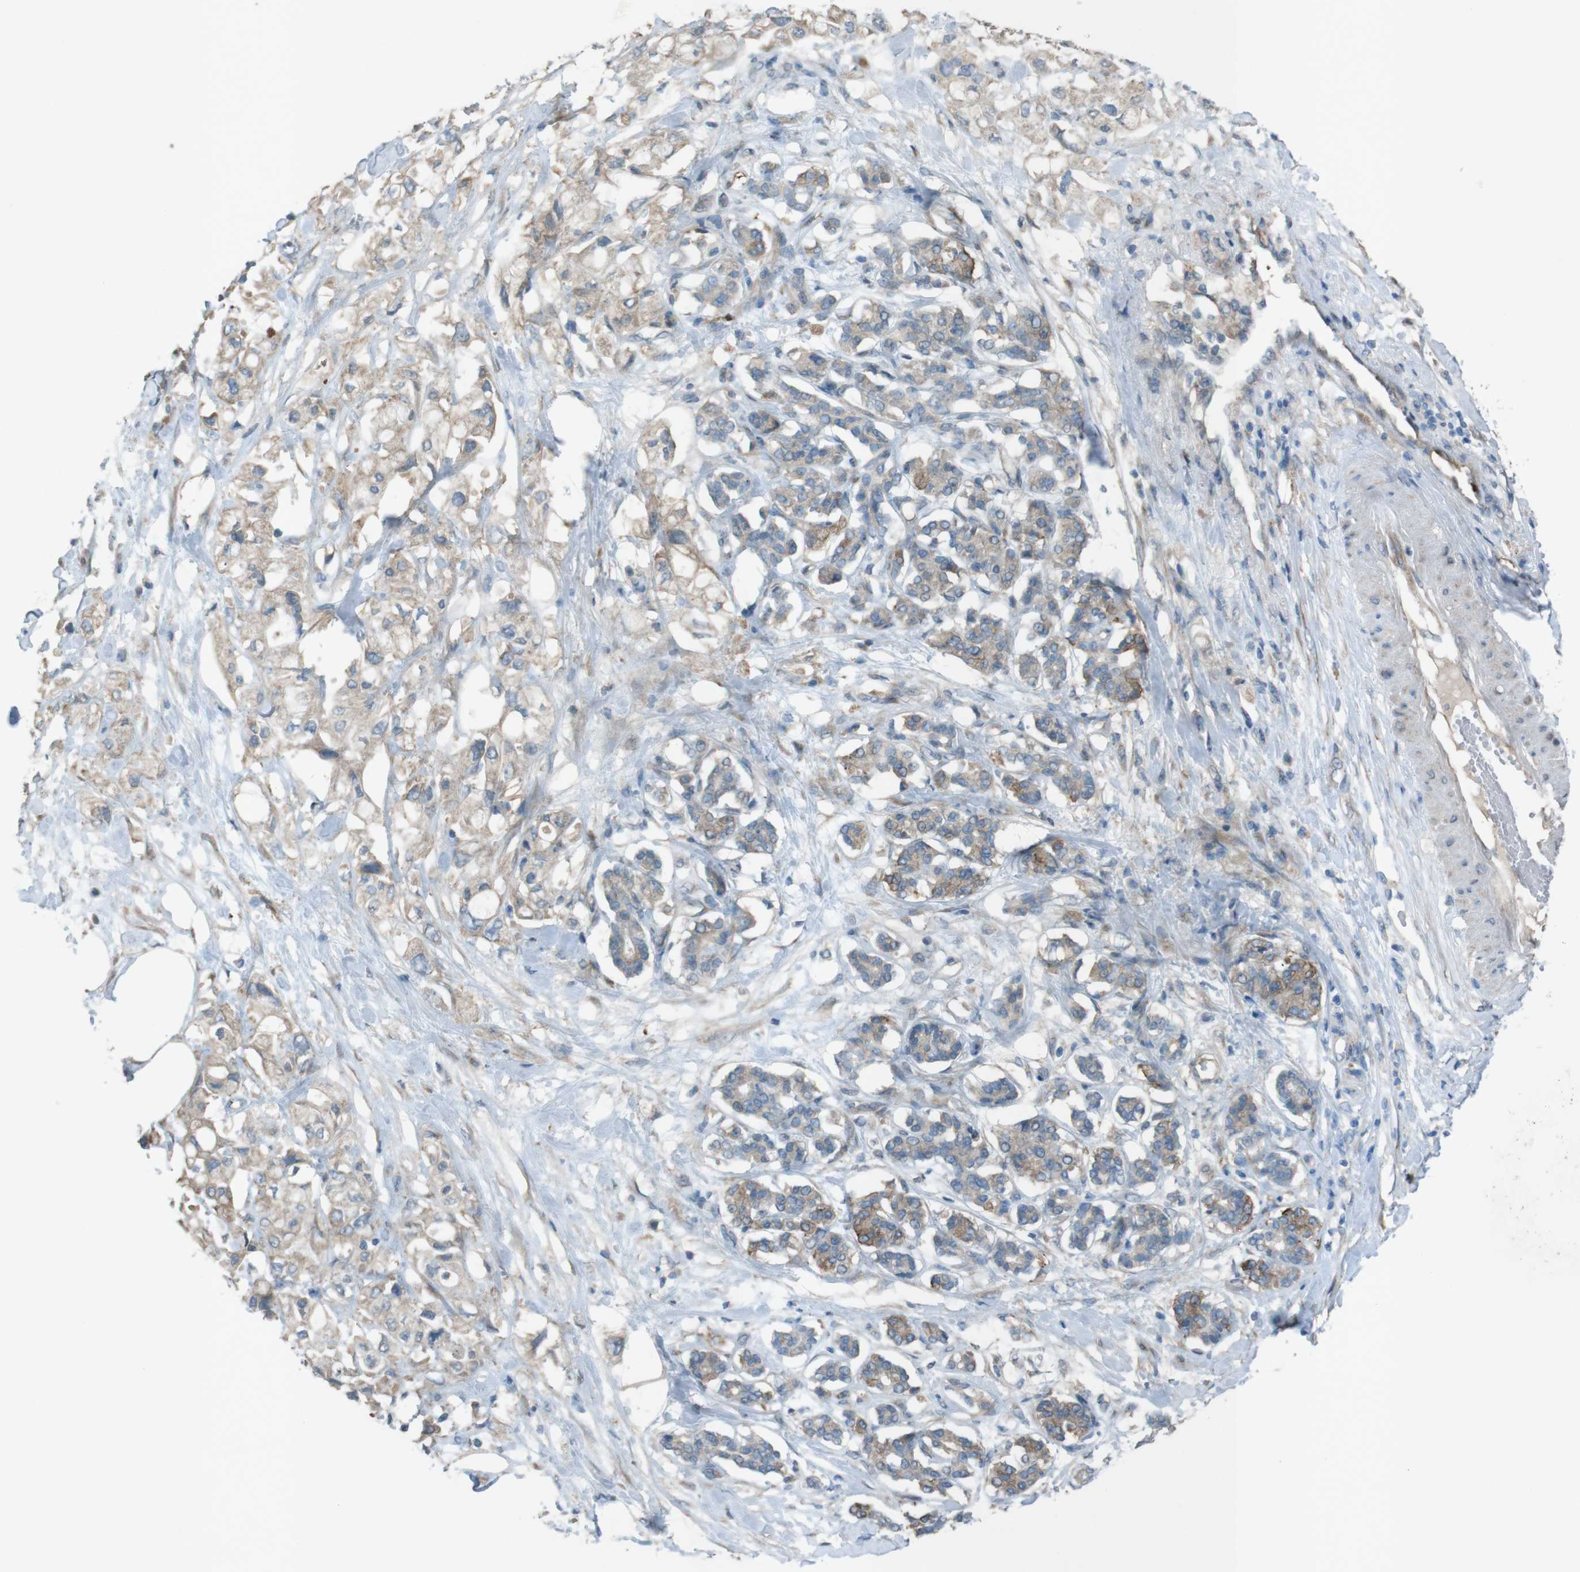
{"staining": {"intensity": "weak", "quantity": ">75%", "location": "cytoplasmic/membranous"}, "tissue": "pancreatic cancer", "cell_type": "Tumor cells", "image_type": "cancer", "snomed": [{"axis": "morphology", "description": "Adenocarcinoma, NOS"}, {"axis": "topography", "description": "Pancreas"}], "caption": "Brown immunohistochemical staining in pancreatic cancer demonstrates weak cytoplasmic/membranous staining in approximately >75% of tumor cells. (DAB (3,3'-diaminobenzidine) = brown stain, brightfield microscopy at high magnification).", "gene": "TMEM41B", "patient": {"sex": "female", "age": 56}}